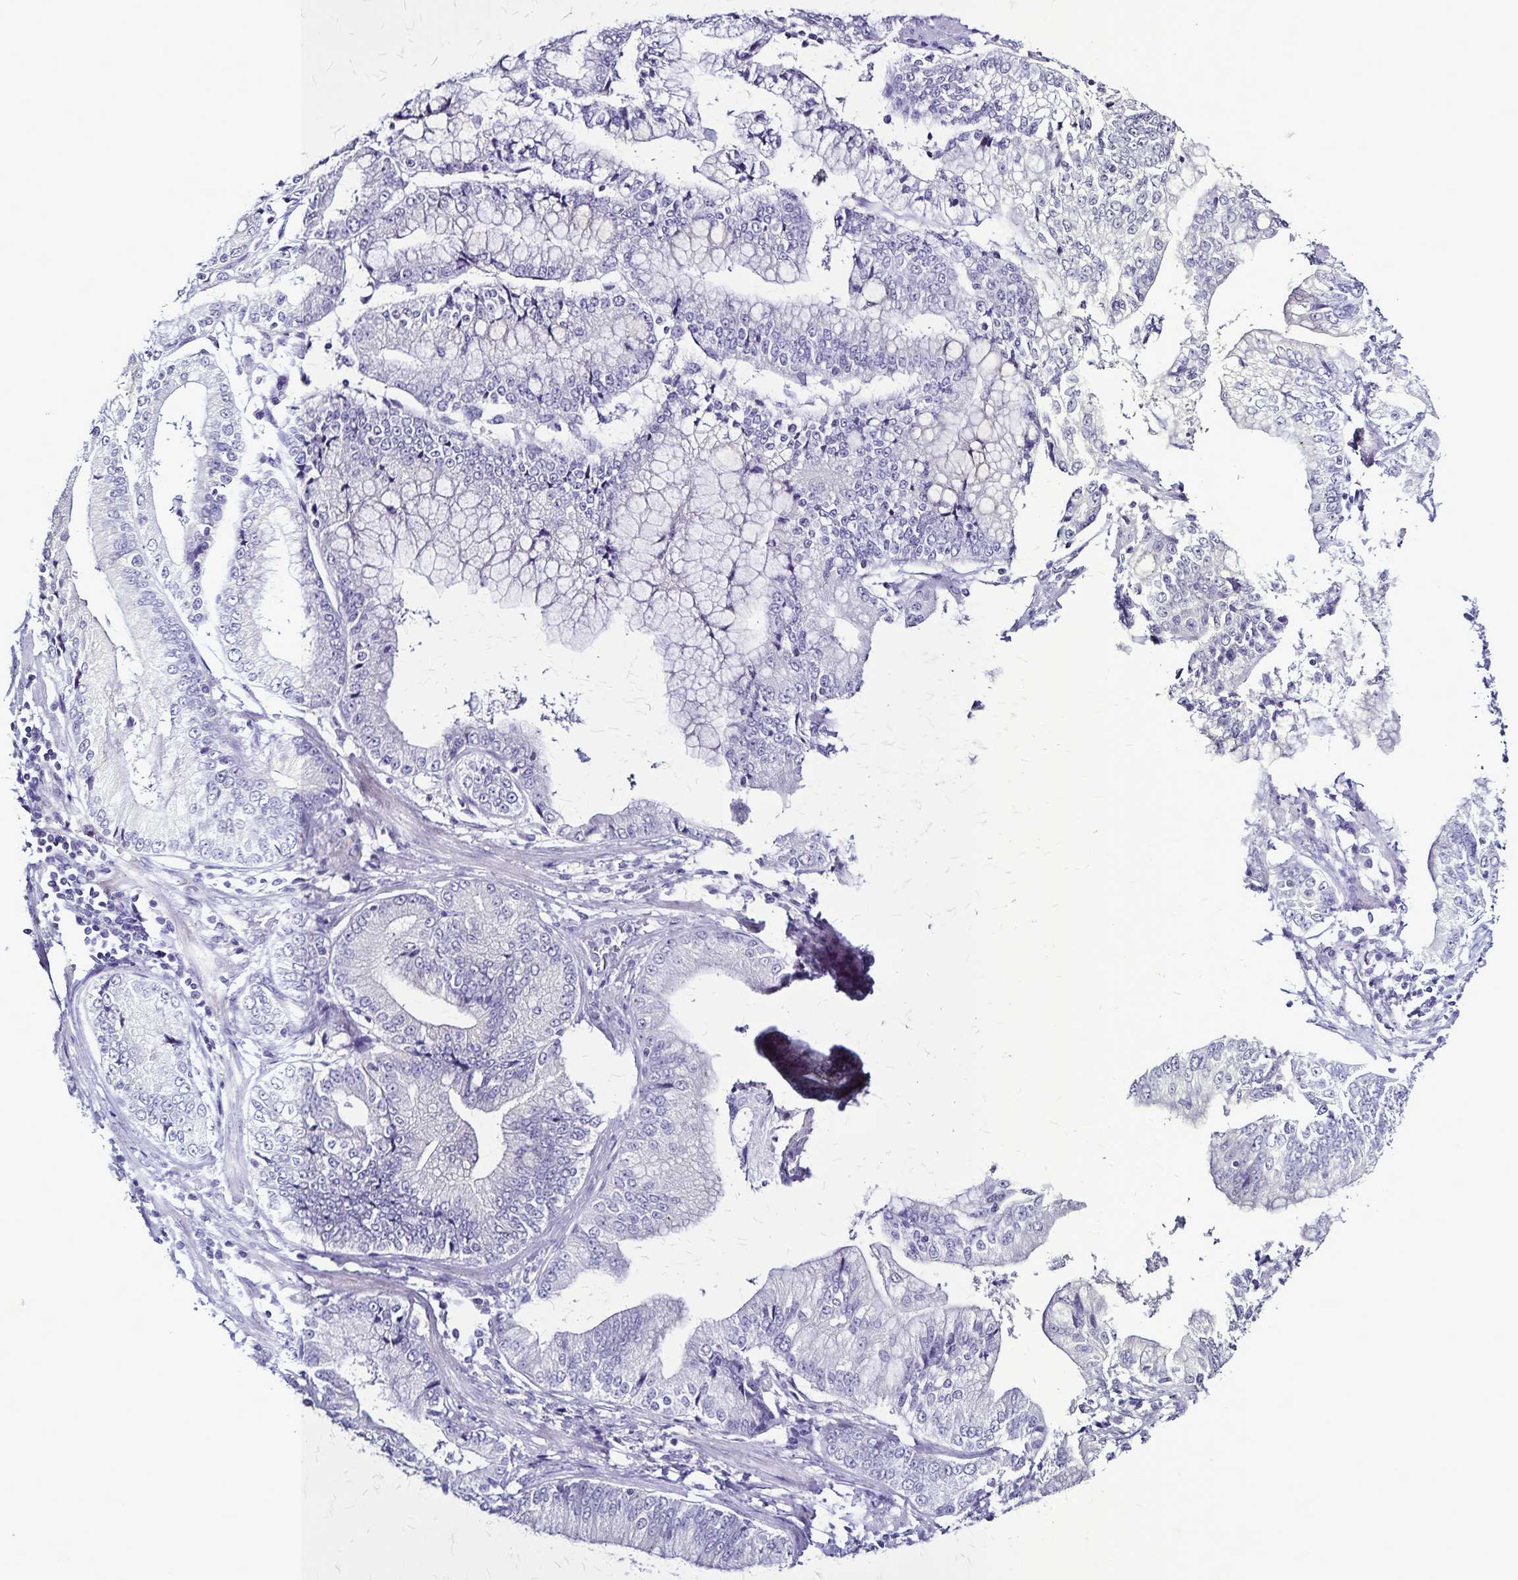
{"staining": {"intensity": "negative", "quantity": "none", "location": "none"}, "tissue": "stomach cancer", "cell_type": "Tumor cells", "image_type": "cancer", "snomed": [{"axis": "morphology", "description": "Adenocarcinoma, NOS"}, {"axis": "topography", "description": "Stomach, upper"}], "caption": "Tumor cells show no significant expression in stomach cancer. (IHC, brightfield microscopy, high magnification).", "gene": "PLXNA4", "patient": {"sex": "female", "age": 74}}